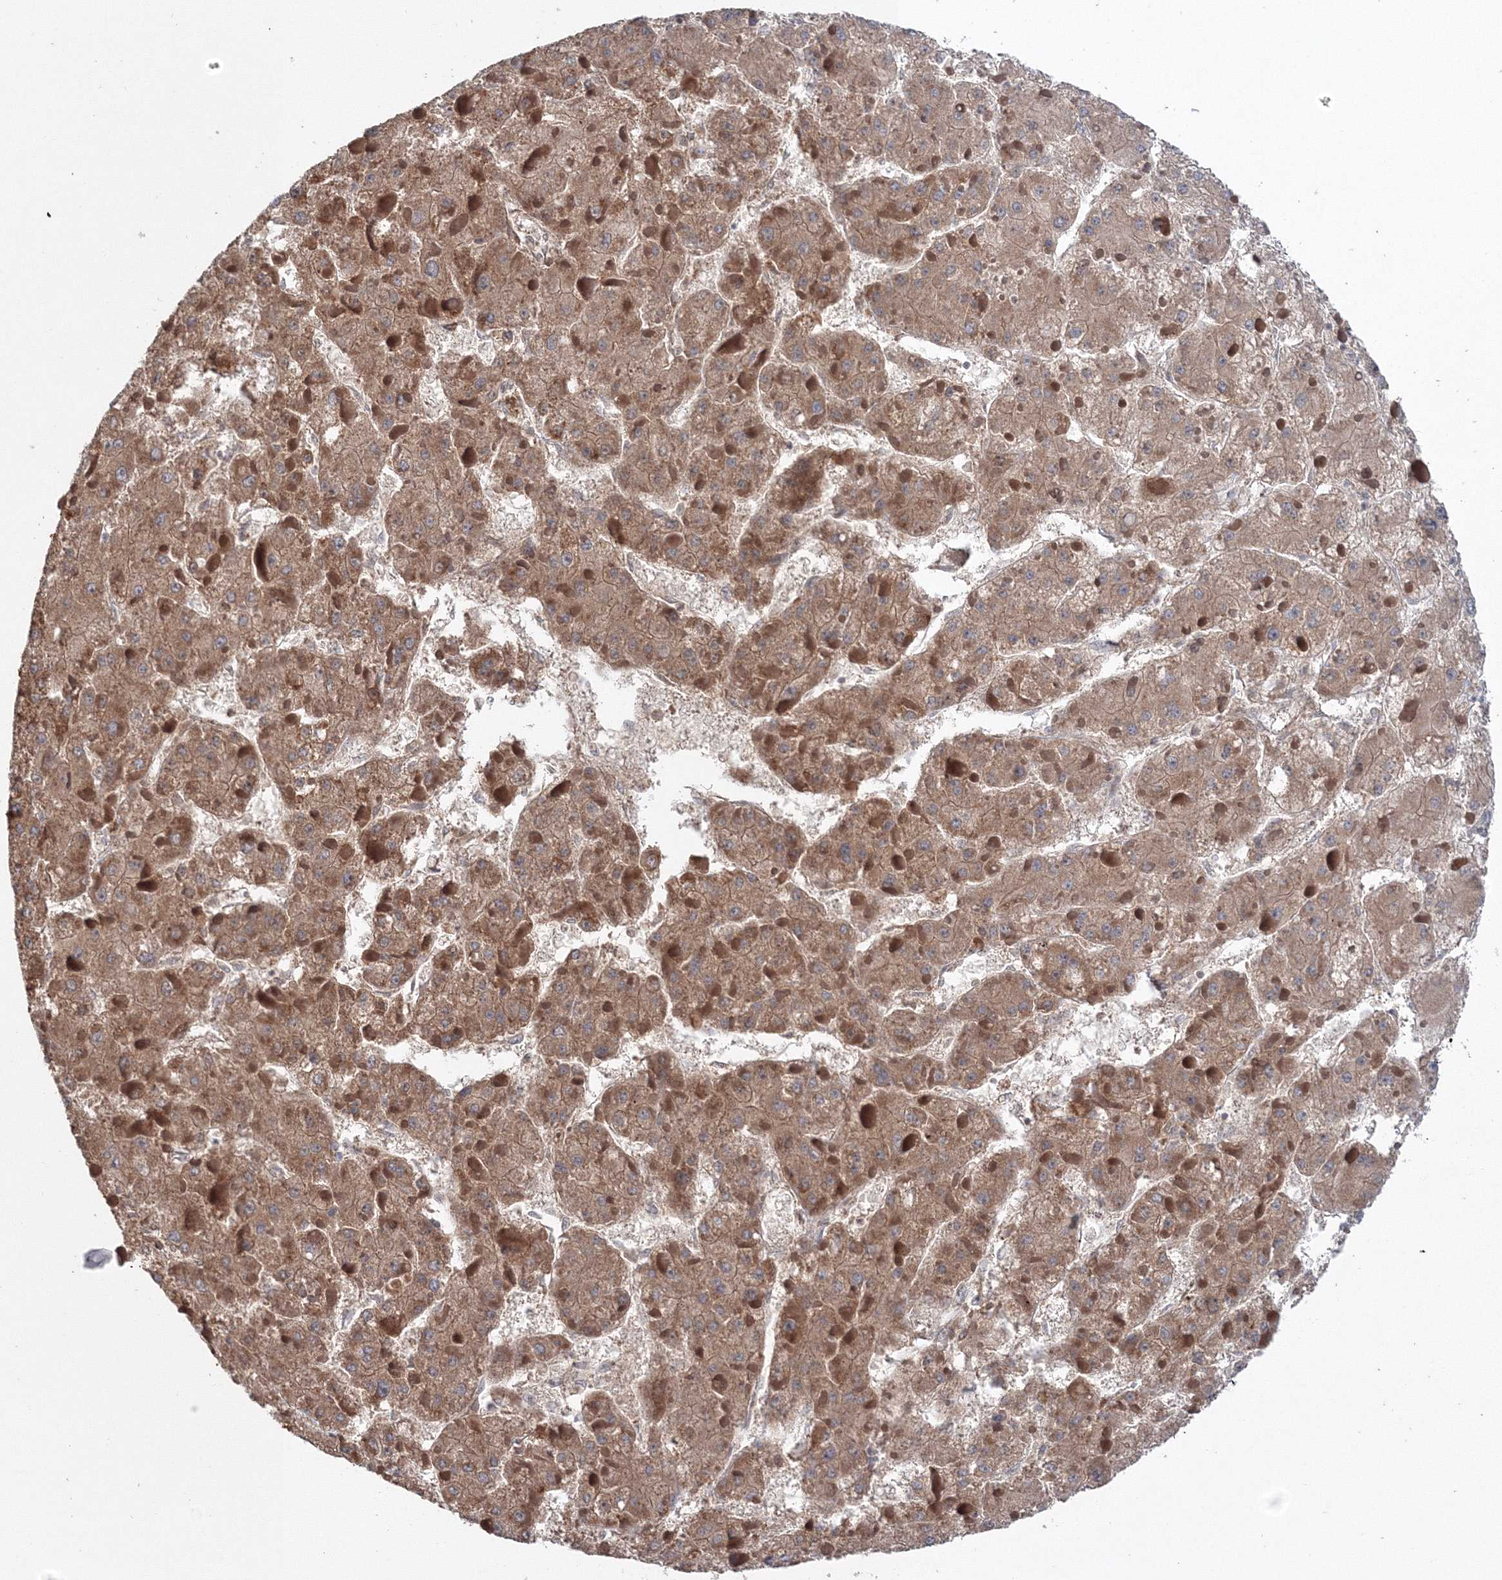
{"staining": {"intensity": "moderate", "quantity": ">75%", "location": "cytoplasmic/membranous"}, "tissue": "liver cancer", "cell_type": "Tumor cells", "image_type": "cancer", "snomed": [{"axis": "morphology", "description": "Carcinoma, Hepatocellular, NOS"}, {"axis": "topography", "description": "Liver"}], "caption": "The image reveals a brown stain indicating the presence of a protein in the cytoplasmic/membranous of tumor cells in hepatocellular carcinoma (liver). The staining was performed using DAB to visualize the protein expression in brown, while the nuclei were stained in blue with hematoxylin (Magnification: 20x).", "gene": "NOA1", "patient": {"sex": "female", "age": 73}}